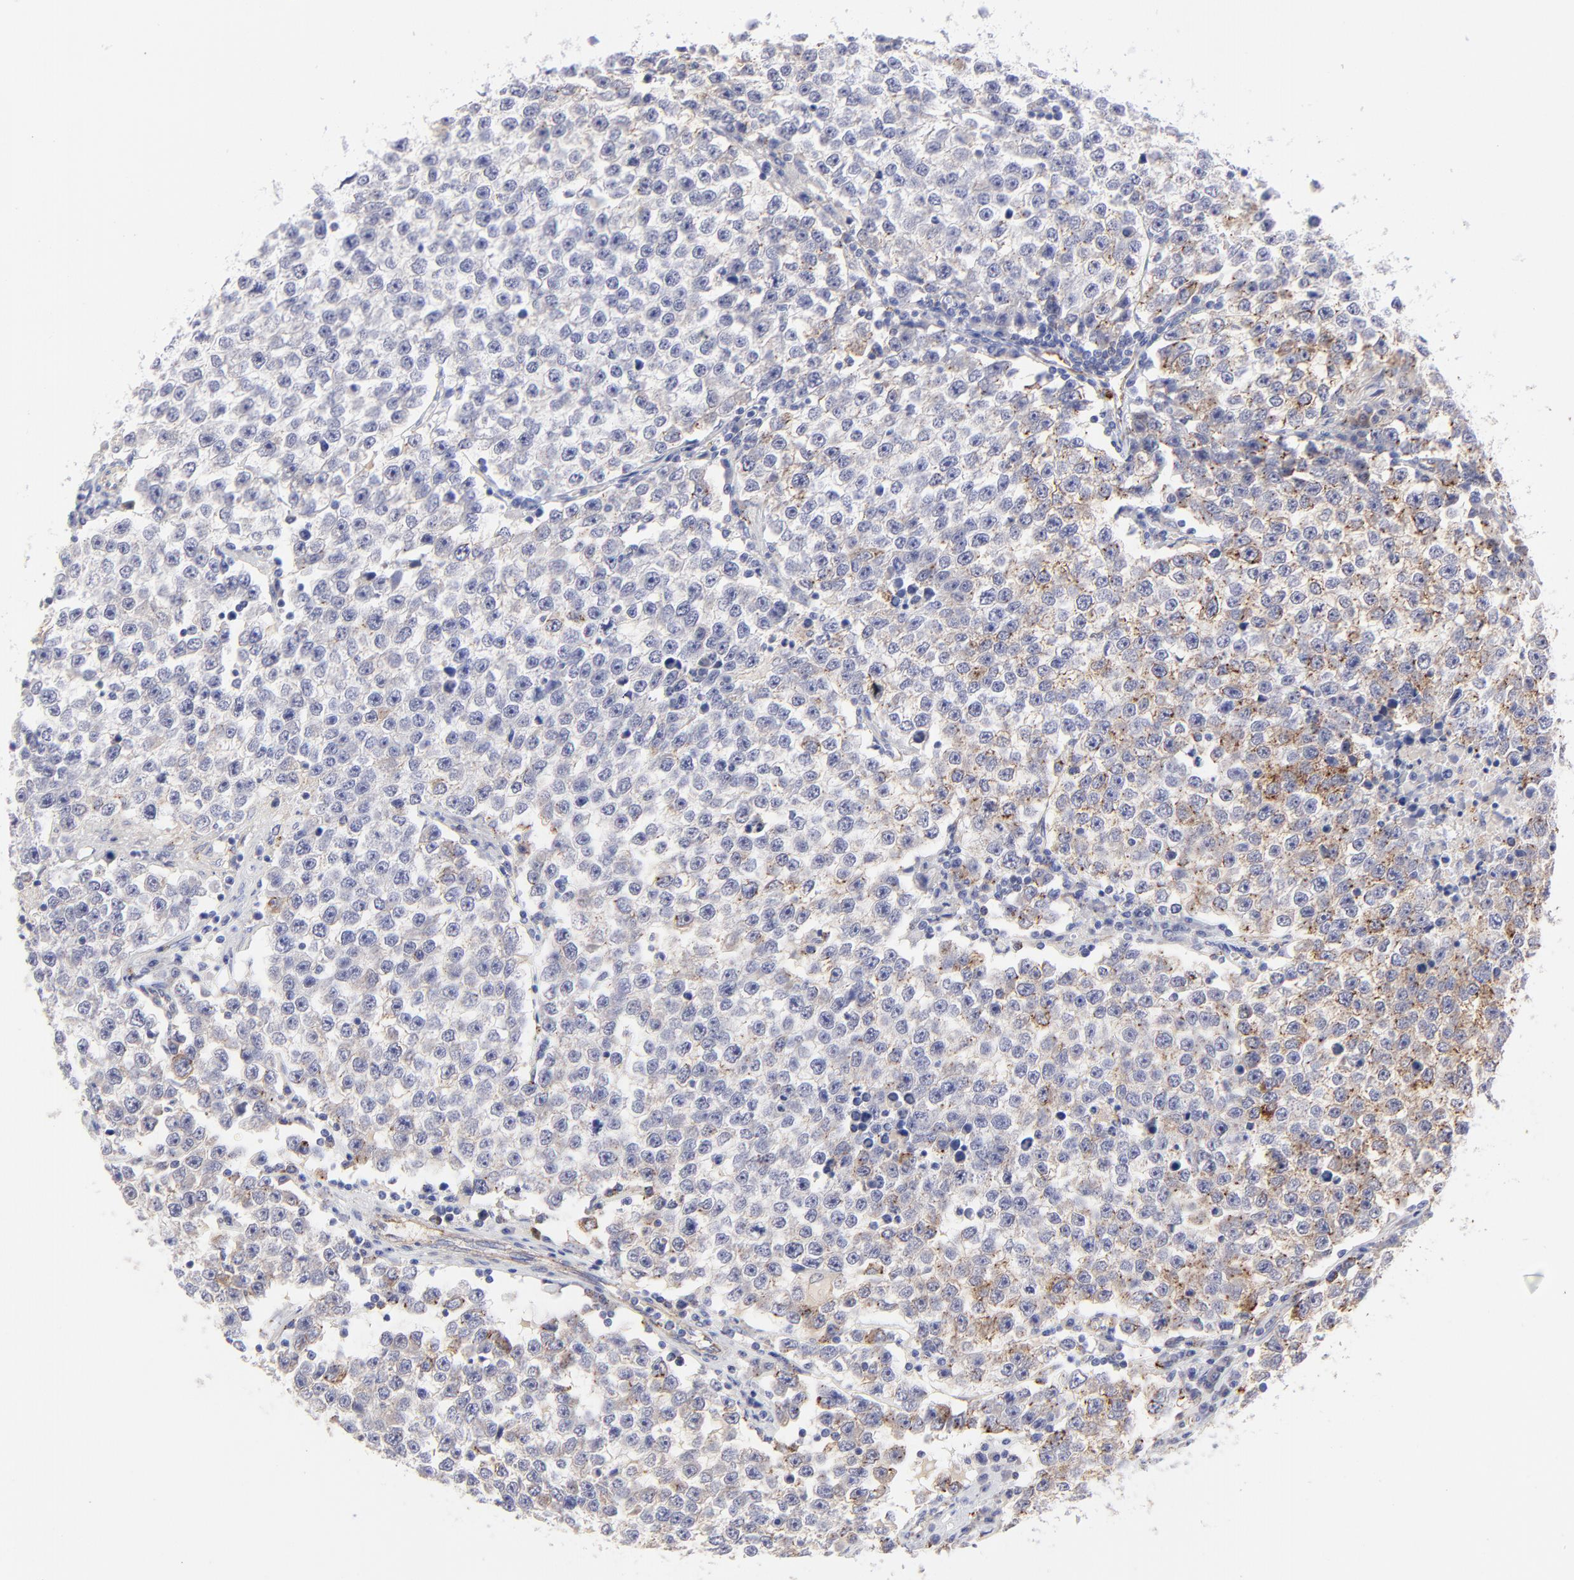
{"staining": {"intensity": "weak", "quantity": "<25%", "location": "cytoplasmic/membranous"}, "tissue": "testis cancer", "cell_type": "Tumor cells", "image_type": "cancer", "snomed": [{"axis": "morphology", "description": "Seminoma, NOS"}, {"axis": "topography", "description": "Testis"}], "caption": "This micrograph is of seminoma (testis) stained with immunohistochemistry to label a protein in brown with the nuclei are counter-stained blue. There is no staining in tumor cells.", "gene": "COX8C", "patient": {"sex": "male", "age": 36}}